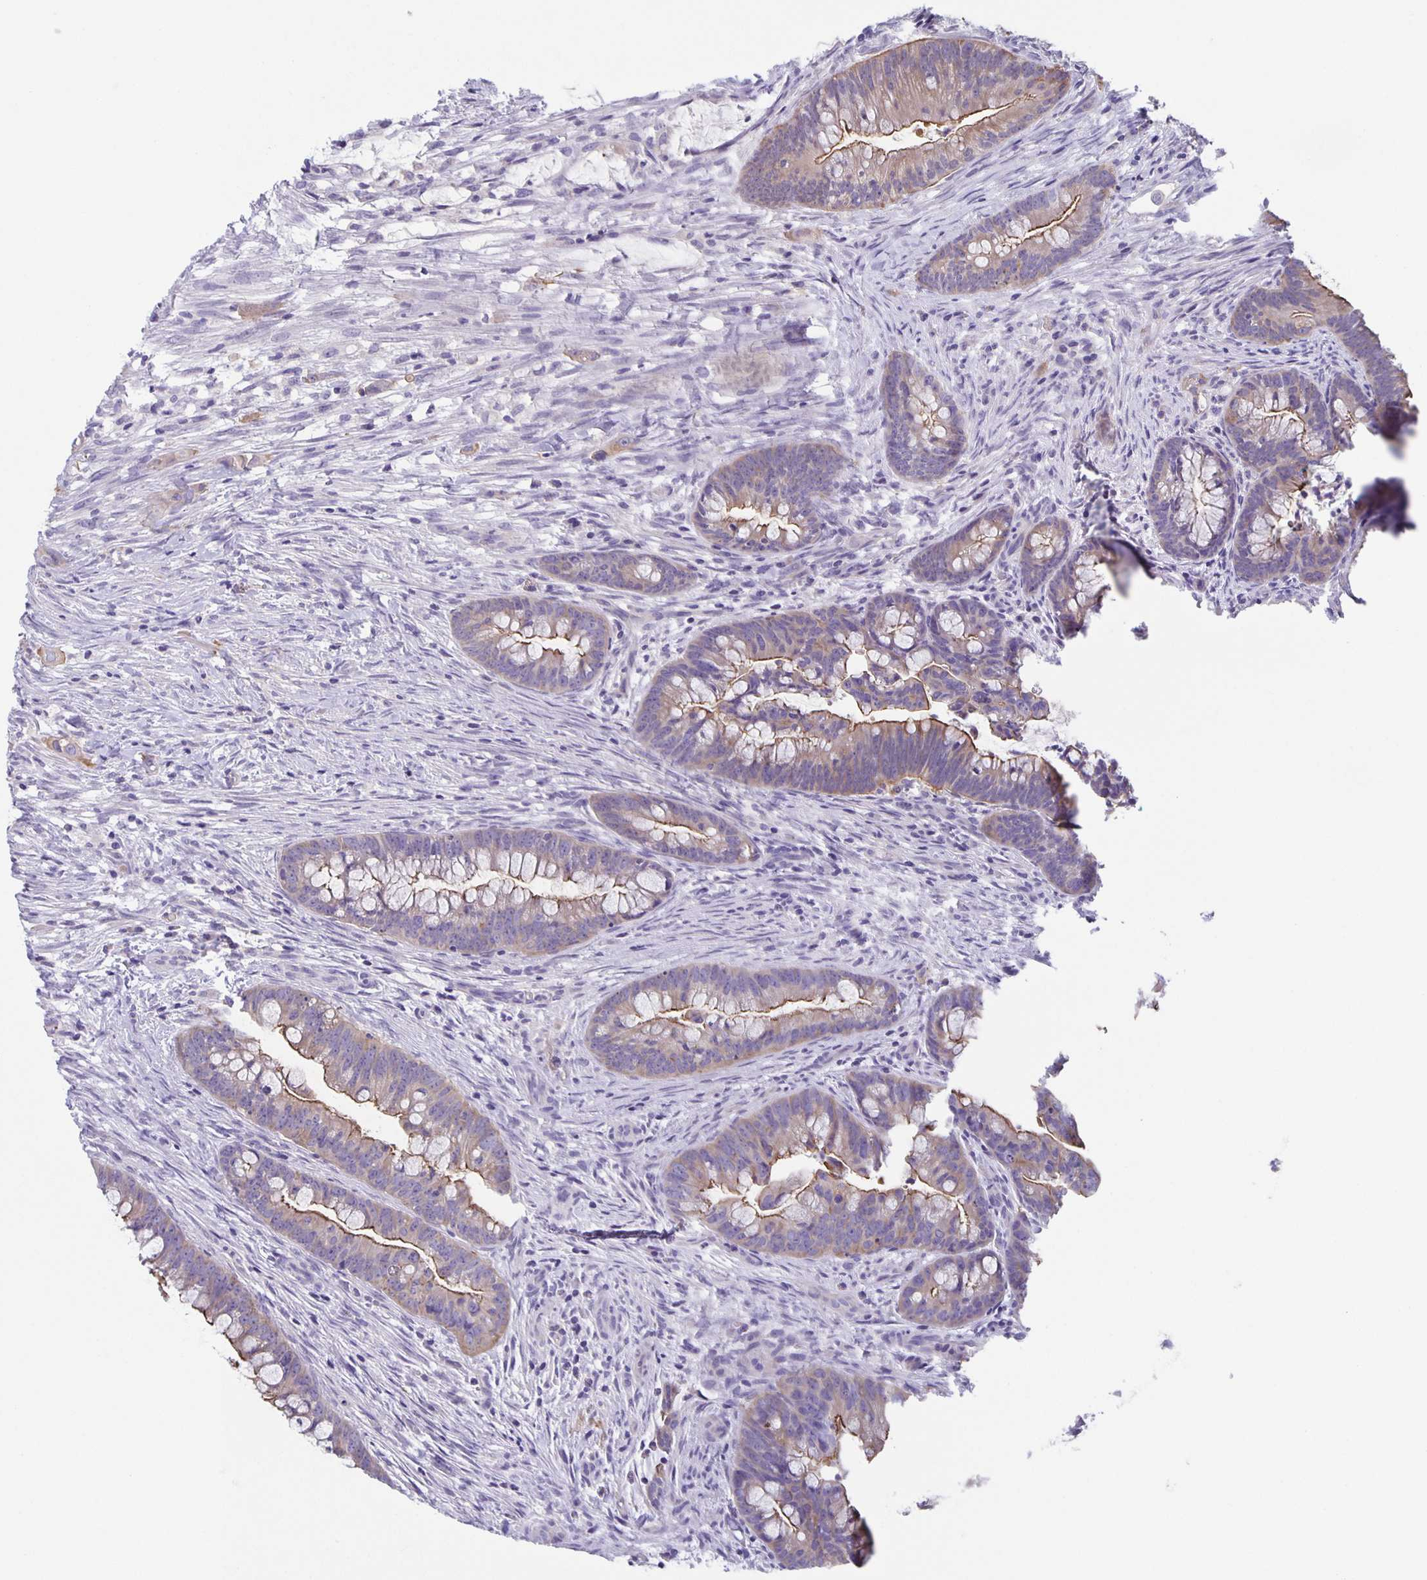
{"staining": {"intensity": "moderate", "quantity": ">75%", "location": "cytoplasmic/membranous"}, "tissue": "colorectal cancer", "cell_type": "Tumor cells", "image_type": "cancer", "snomed": [{"axis": "morphology", "description": "Adenocarcinoma, NOS"}, {"axis": "topography", "description": "Colon"}], "caption": "Tumor cells demonstrate medium levels of moderate cytoplasmic/membranous positivity in about >75% of cells in adenocarcinoma (colorectal).", "gene": "PTPN3", "patient": {"sex": "male", "age": 62}}